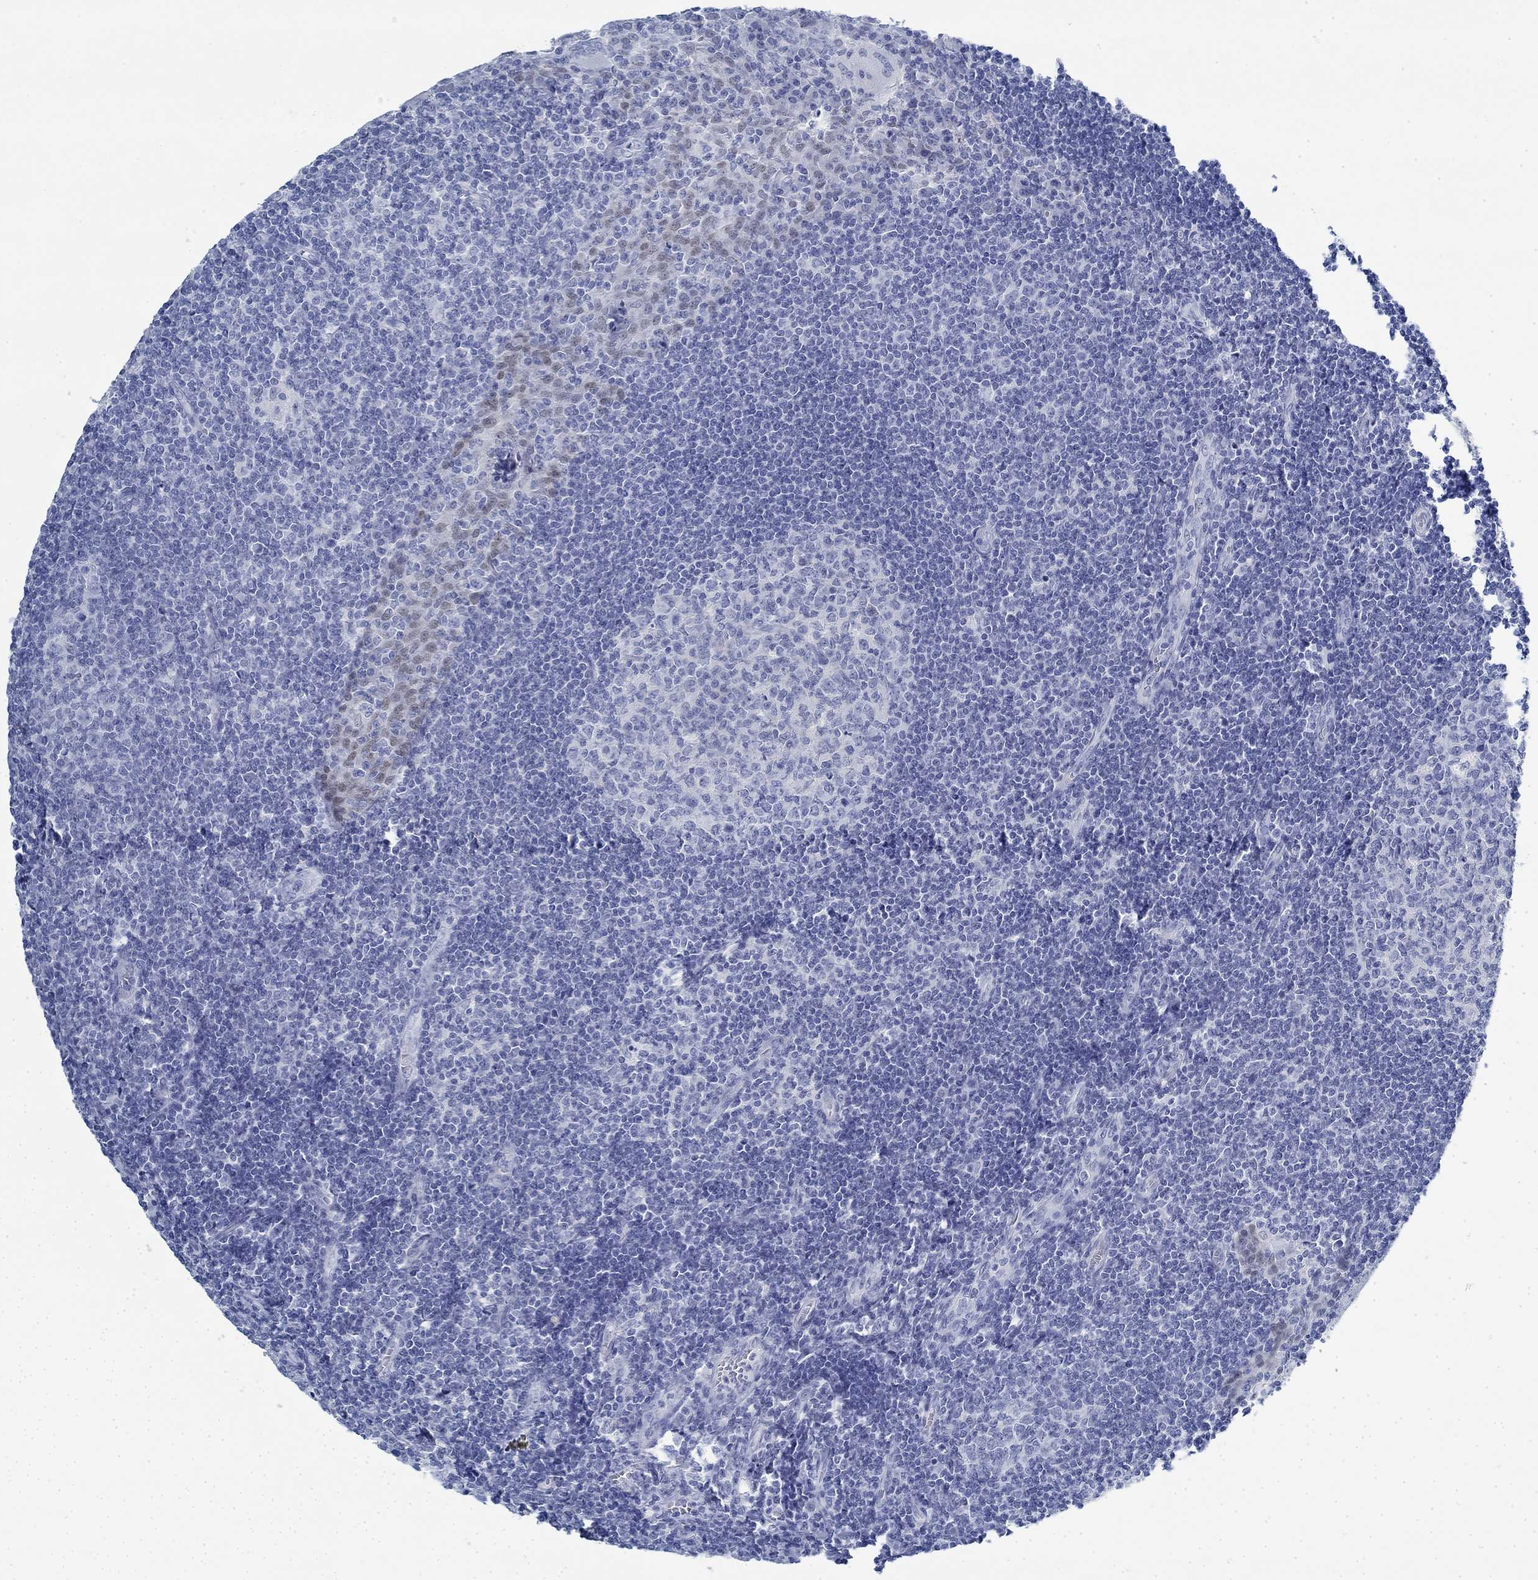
{"staining": {"intensity": "negative", "quantity": "none", "location": "none"}, "tissue": "tonsil", "cell_type": "Germinal center cells", "image_type": "normal", "snomed": [{"axis": "morphology", "description": "Normal tissue, NOS"}, {"axis": "topography", "description": "Tonsil"}], "caption": "Tonsil stained for a protein using immunohistochemistry shows no staining germinal center cells.", "gene": "PAX9", "patient": {"sex": "female", "age": 13}}